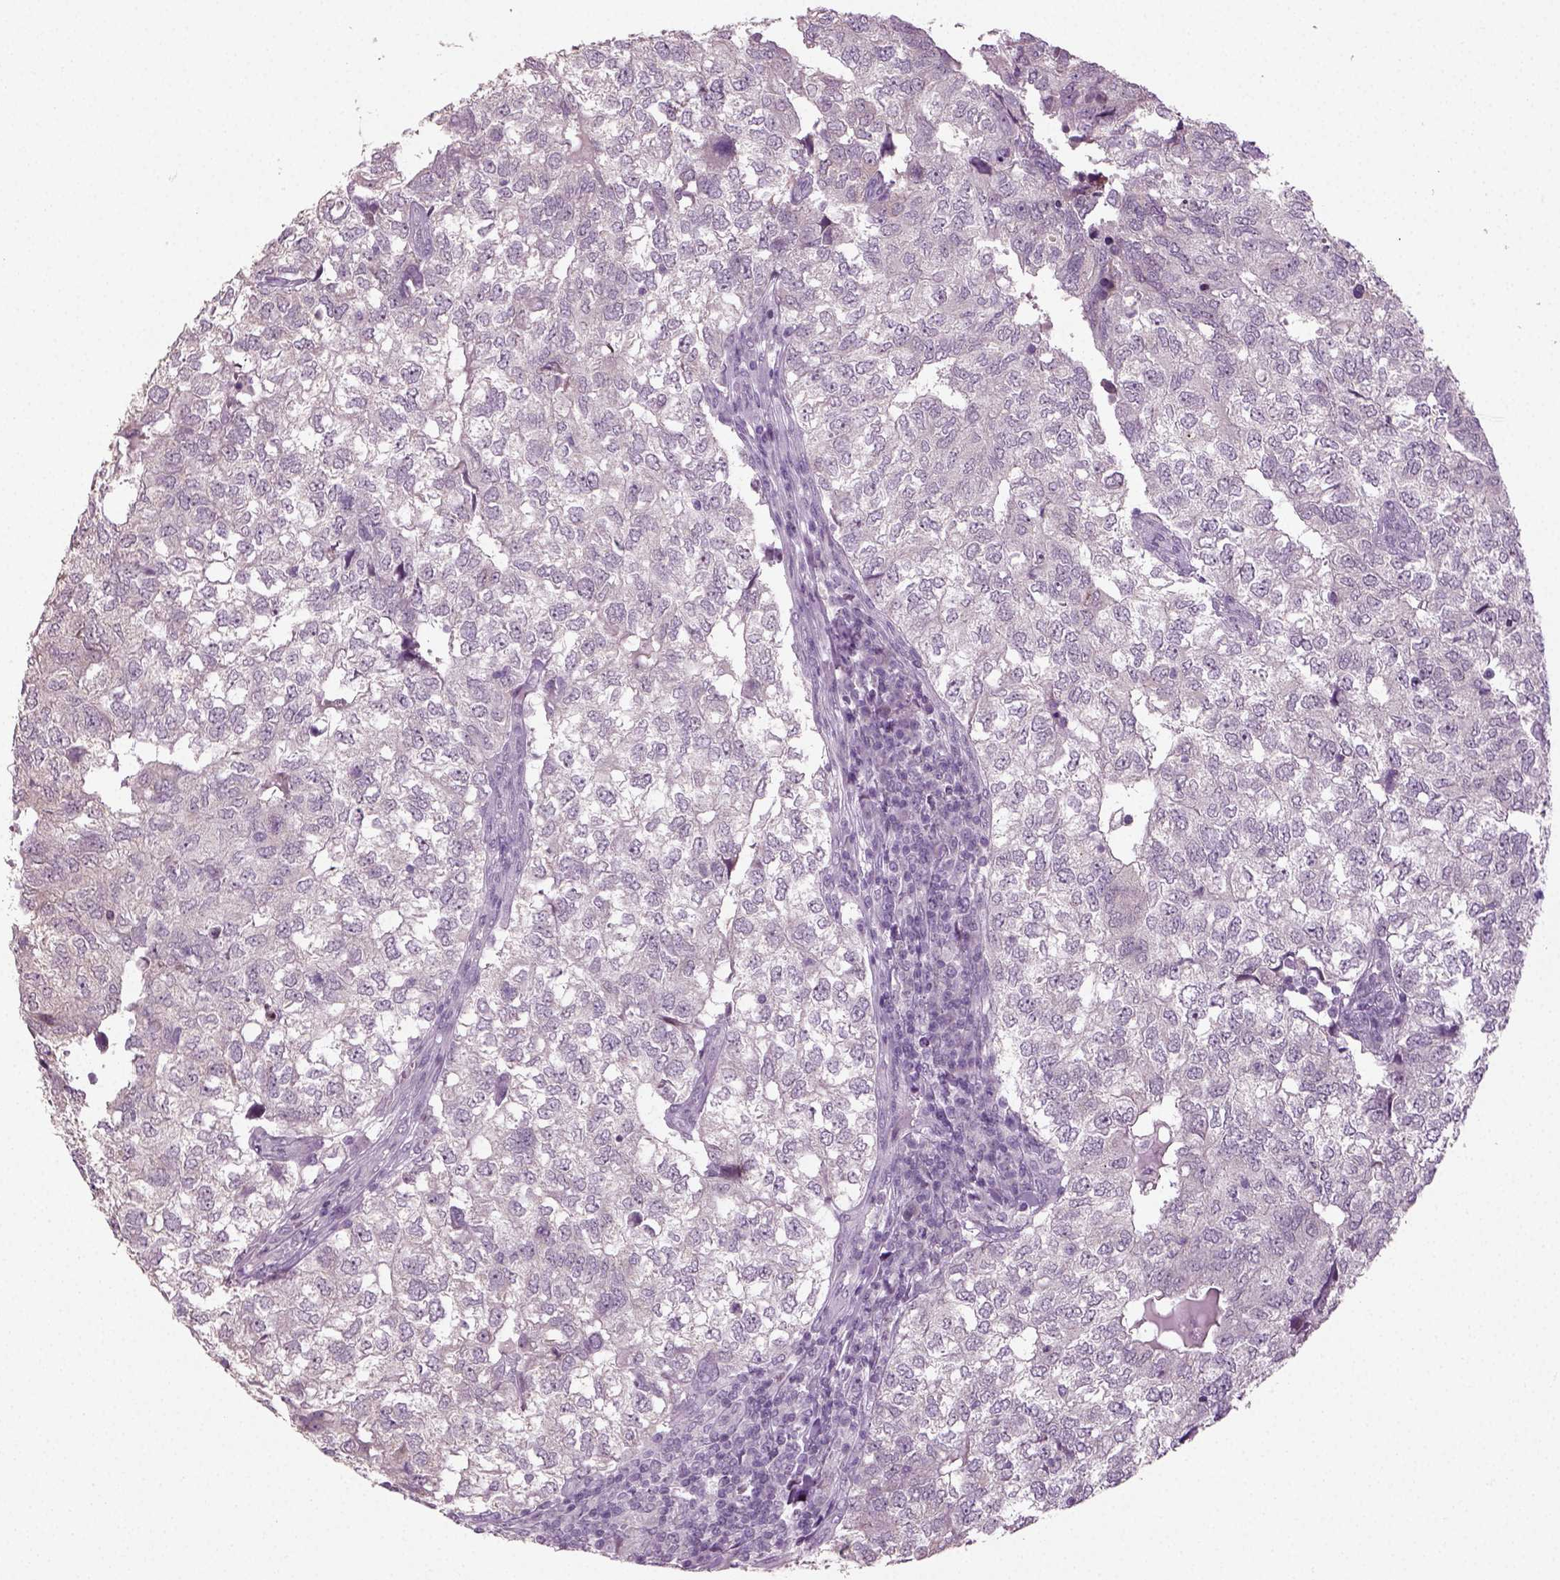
{"staining": {"intensity": "negative", "quantity": "none", "location": "none"}, "tissue": "breast cancer", "cell_type": "Tumor cells", "image_type": "cancer", "snomed": [{"axis": "morphology", "description": "Duct carcinoma"}, {"axis": "topography", "description": "Breast"}], "caption": "Tumor cells show no significant positivity in breast cancer.", "gene": "SYNGAP1", "patient": {"sex": "female", "age": 30}}